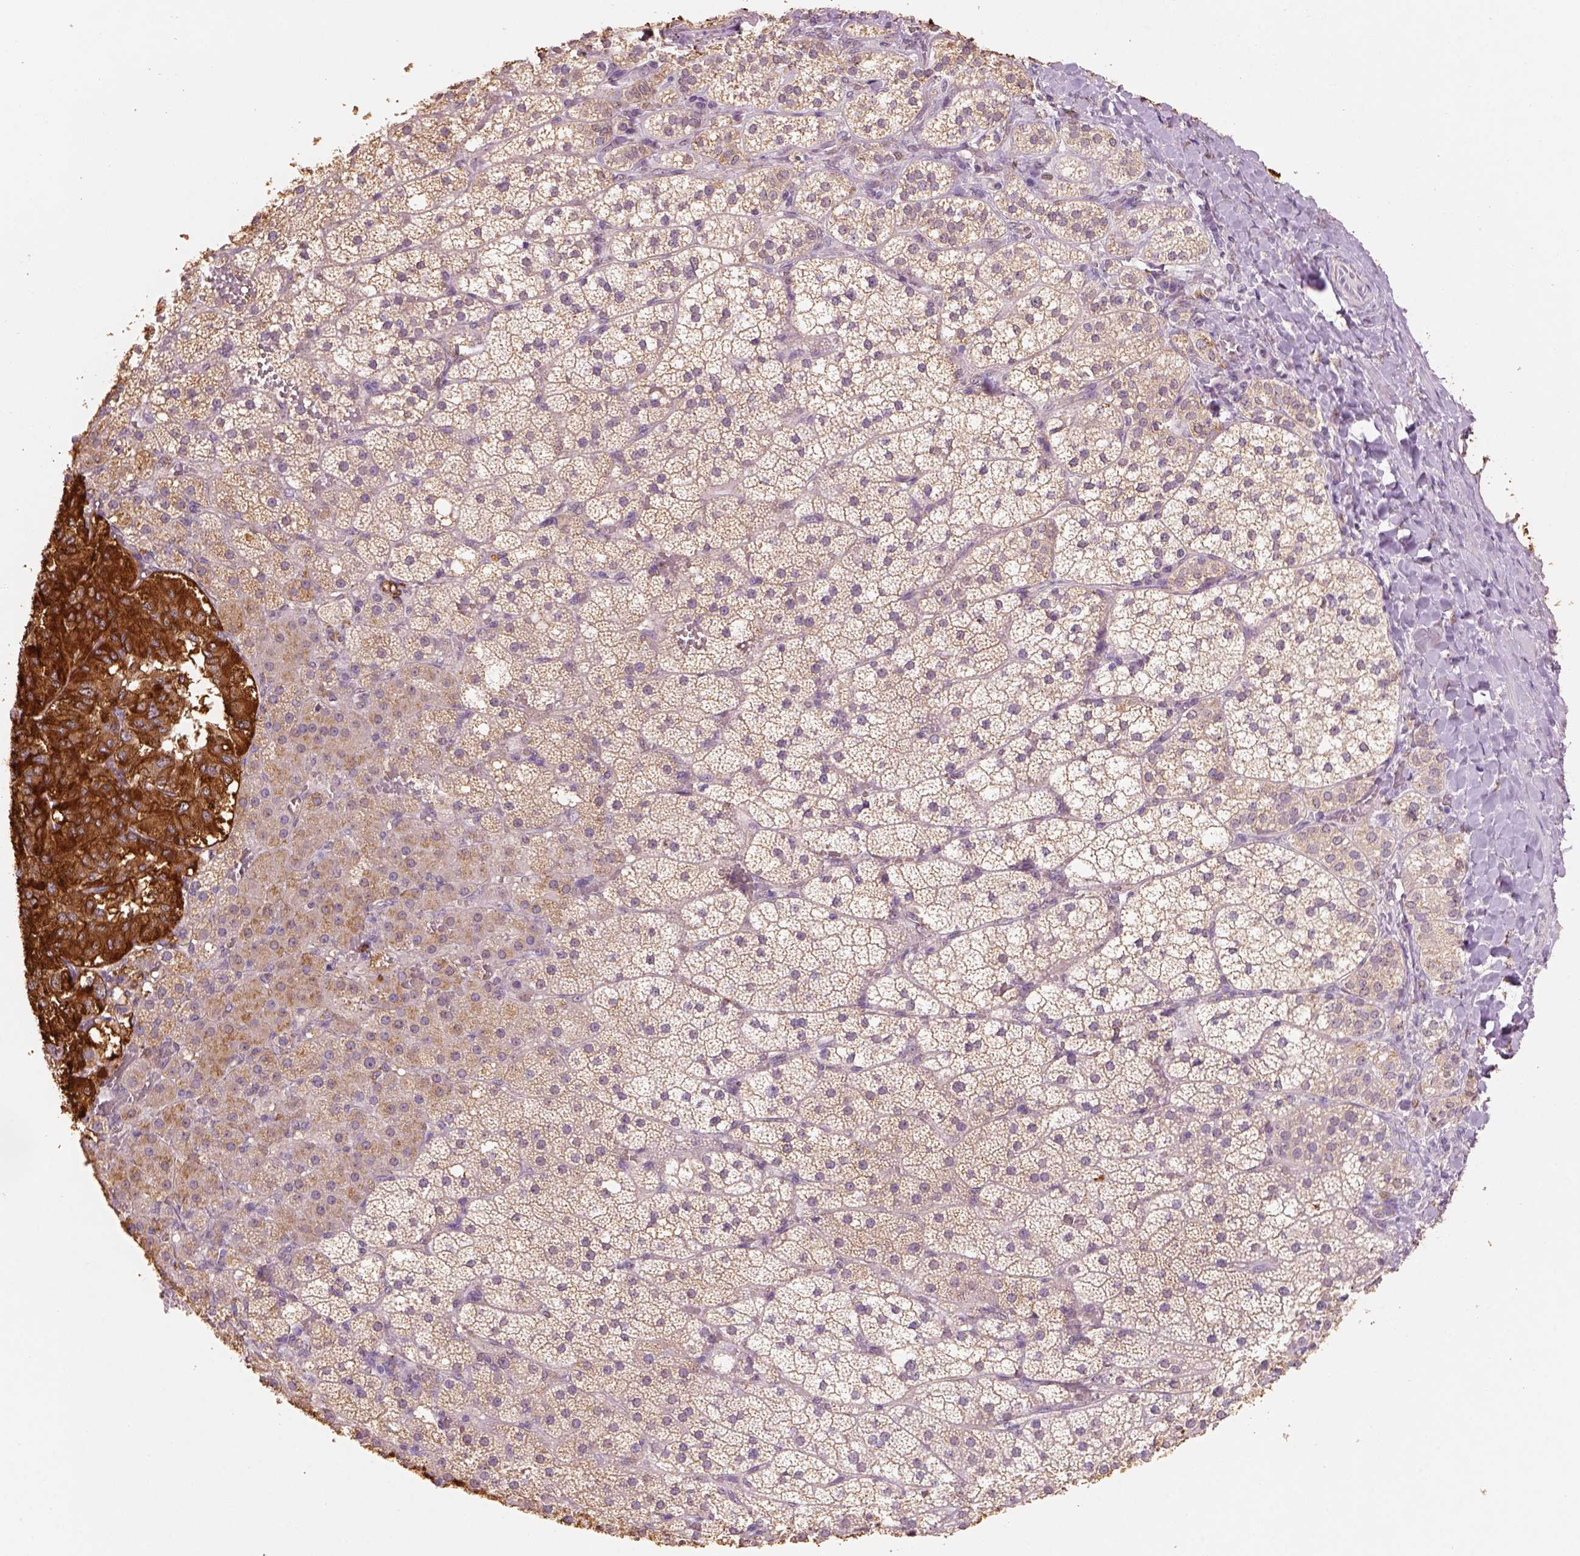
{"staining": {"intensity": "strong", "quantity": "<25%", "location": "cytoplasmic/membranous"}, "tissue": "adrenal gland", "cell_type": "Glandular cells", "image_type": "normal", "snomed": [{"axis": "morphology", "description": "Normal tissue, NOS"}, {"axis": "topography", "description": "Adrenal gland"}], "caption": "Immunohistochemistry (DAB (3,3'-diaminobenzidine)) staining of unremarkable human adrenal gland exhibits strong cytoplasmic/membranous protein positivity in approximately <25% of glandular cells.", "gene": "AP2B1", "patient": {"sex": "male", "age": 53}}